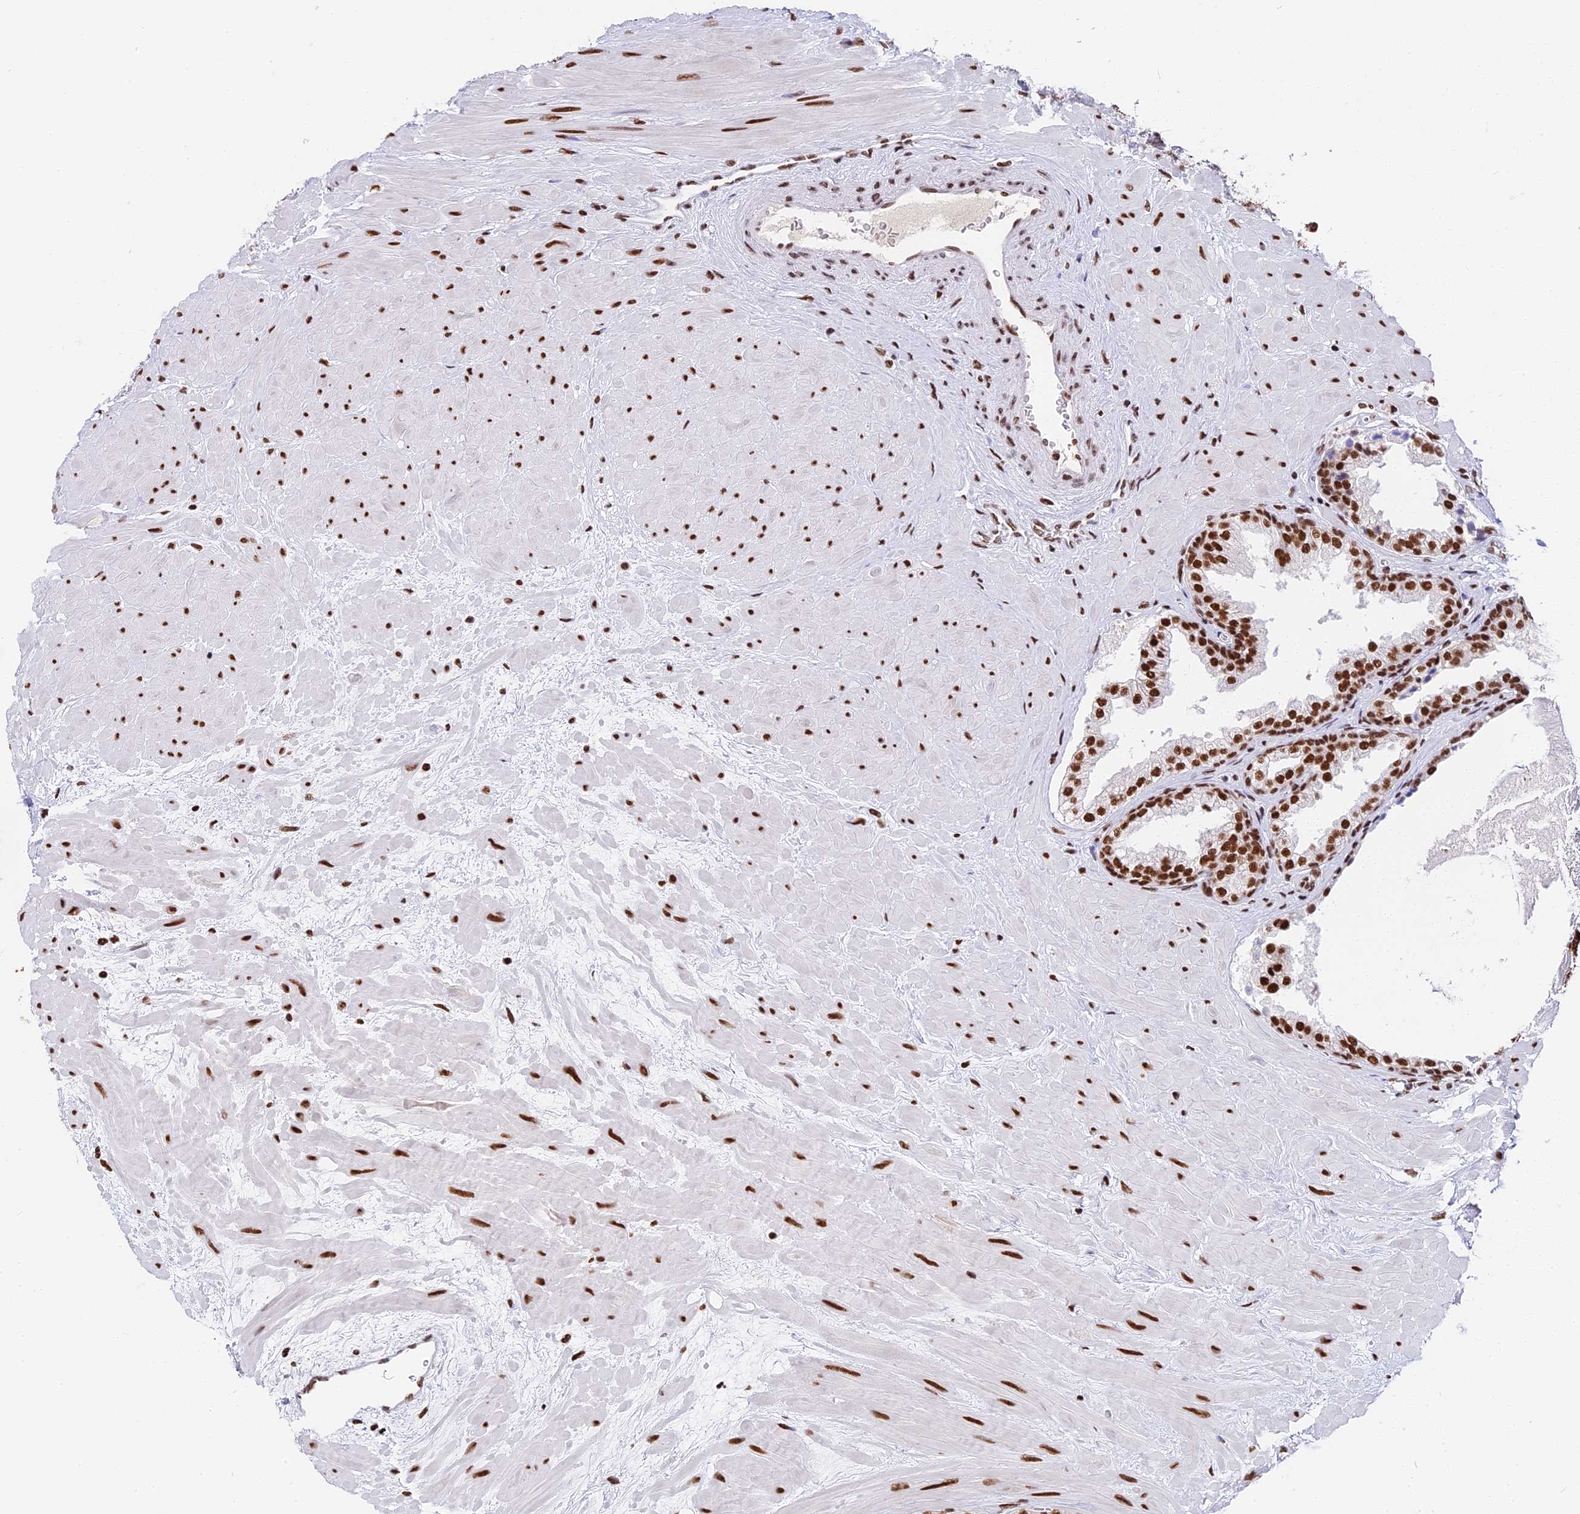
{"staining": {"intensity": "strong", "quantity": ">75%", "location": "nuclear"}, "tissue": "prostate", "cell_type": "Glandular cells", "image_type": "normal", "snomed": [{"axis": "morphology", "description": "Normal tissue, NOS"}, {"axis": "topography", "description": "Prostate"}], "caption": "Unremarkable prostate reveals strong nuclear positivity in about >75% of glandular cells, visualized by immunohistochemistry. (Stains: DAB (3,3'-diaminobenzidine) in brown, nuclei in blue, Microscopy: brightfield microscopy at high magnification).", "gene": "SBNO1", "patient": {"sex": "male", "age": 48}}